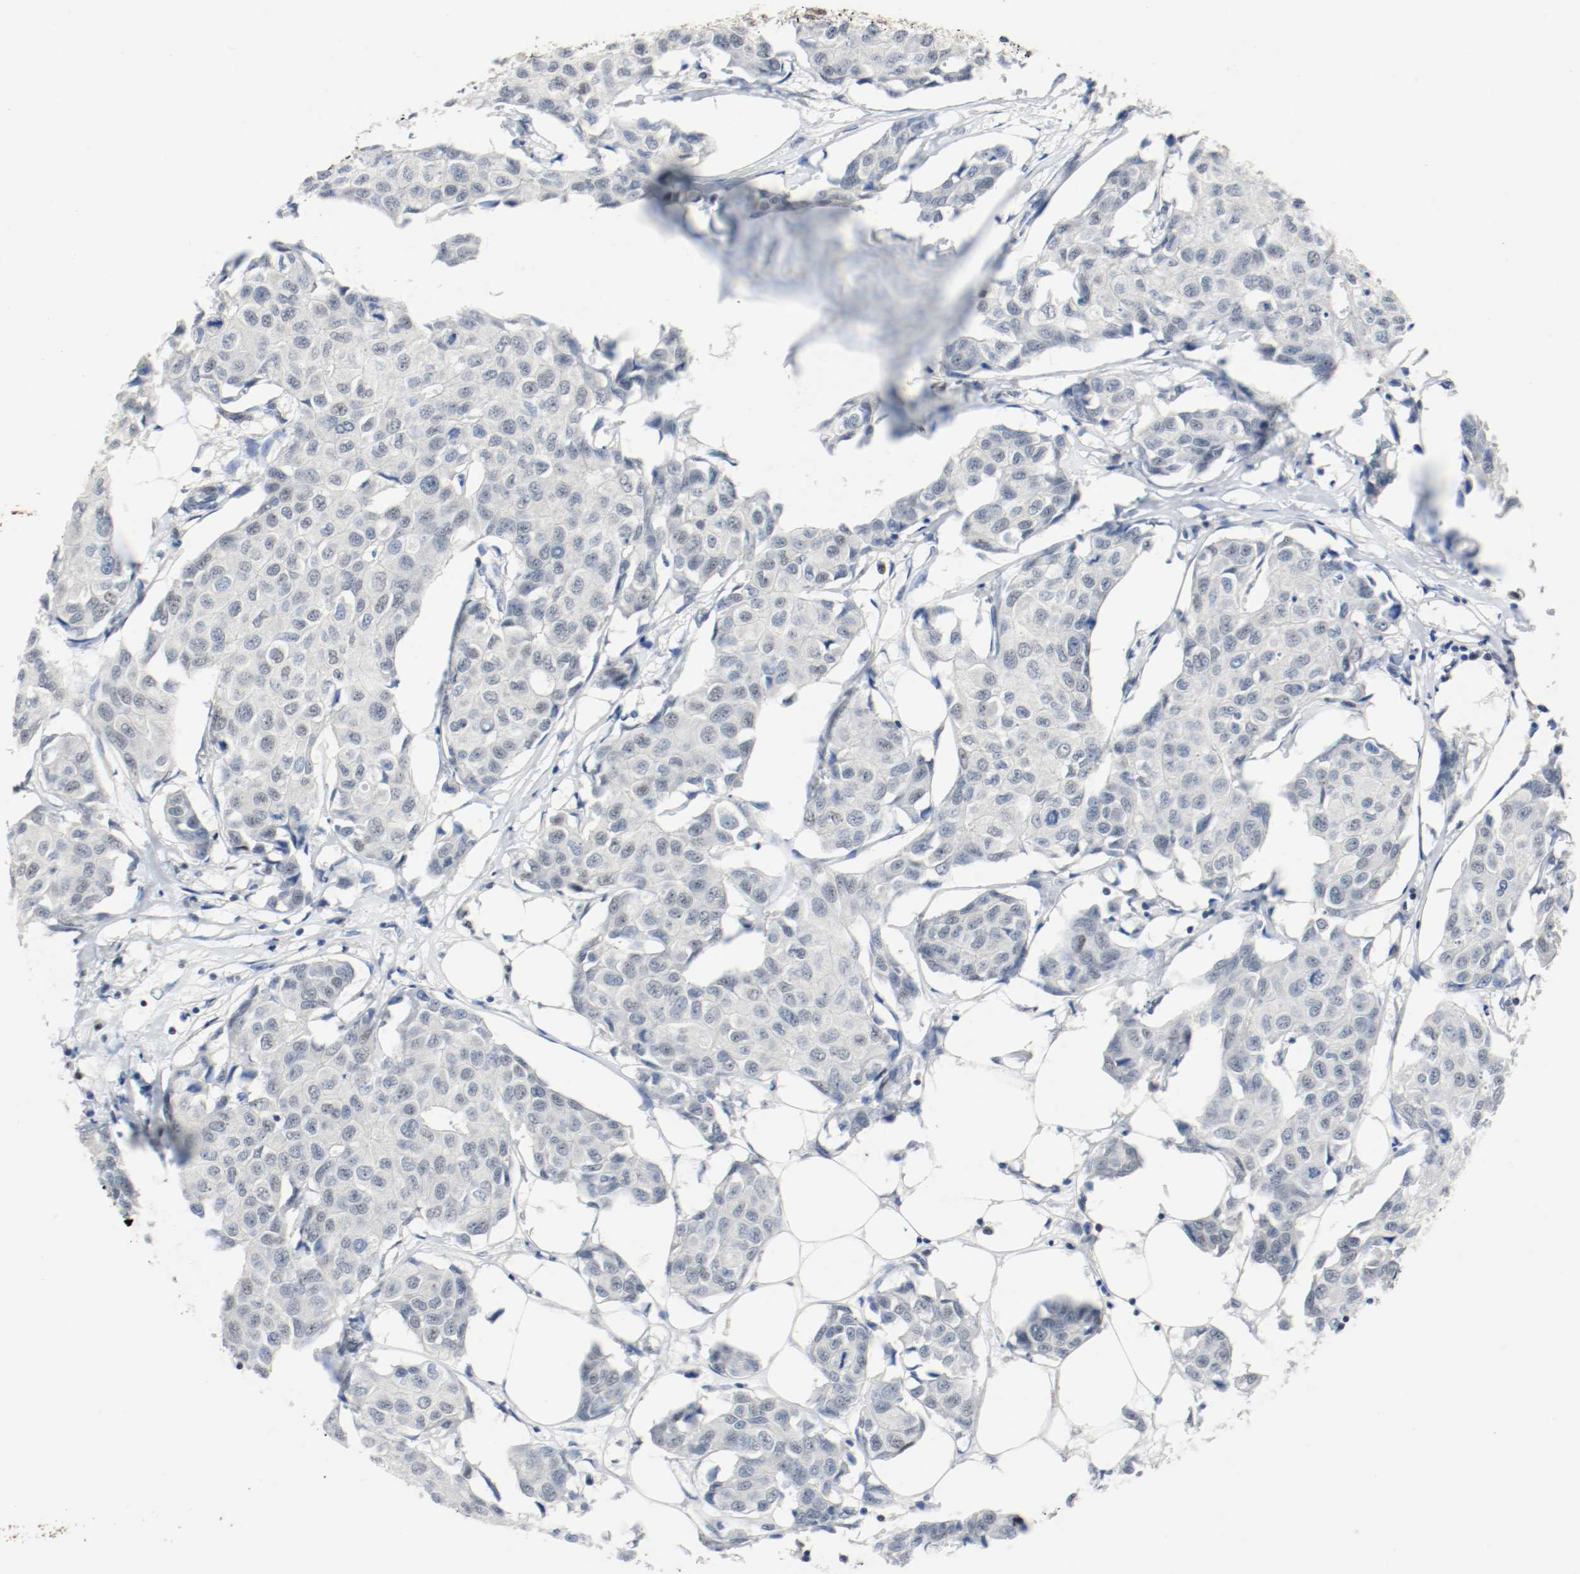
{"staining": {"intensity": "negative", "quantity": "none", "location": "none"}, "tissue": "breast cancer", "cell_type": "Tumor cells", "image_type": "cancer", "snomed": [{"axis": "morphology", "description": "Duct carcinoma"}, {"axis": "topography", "description": "Breast"}], "caption": "Tumor cells show no significant expression in breast cancer.", "gene": "ASH1L", "patient": {"sex": "female", "age": 80}}